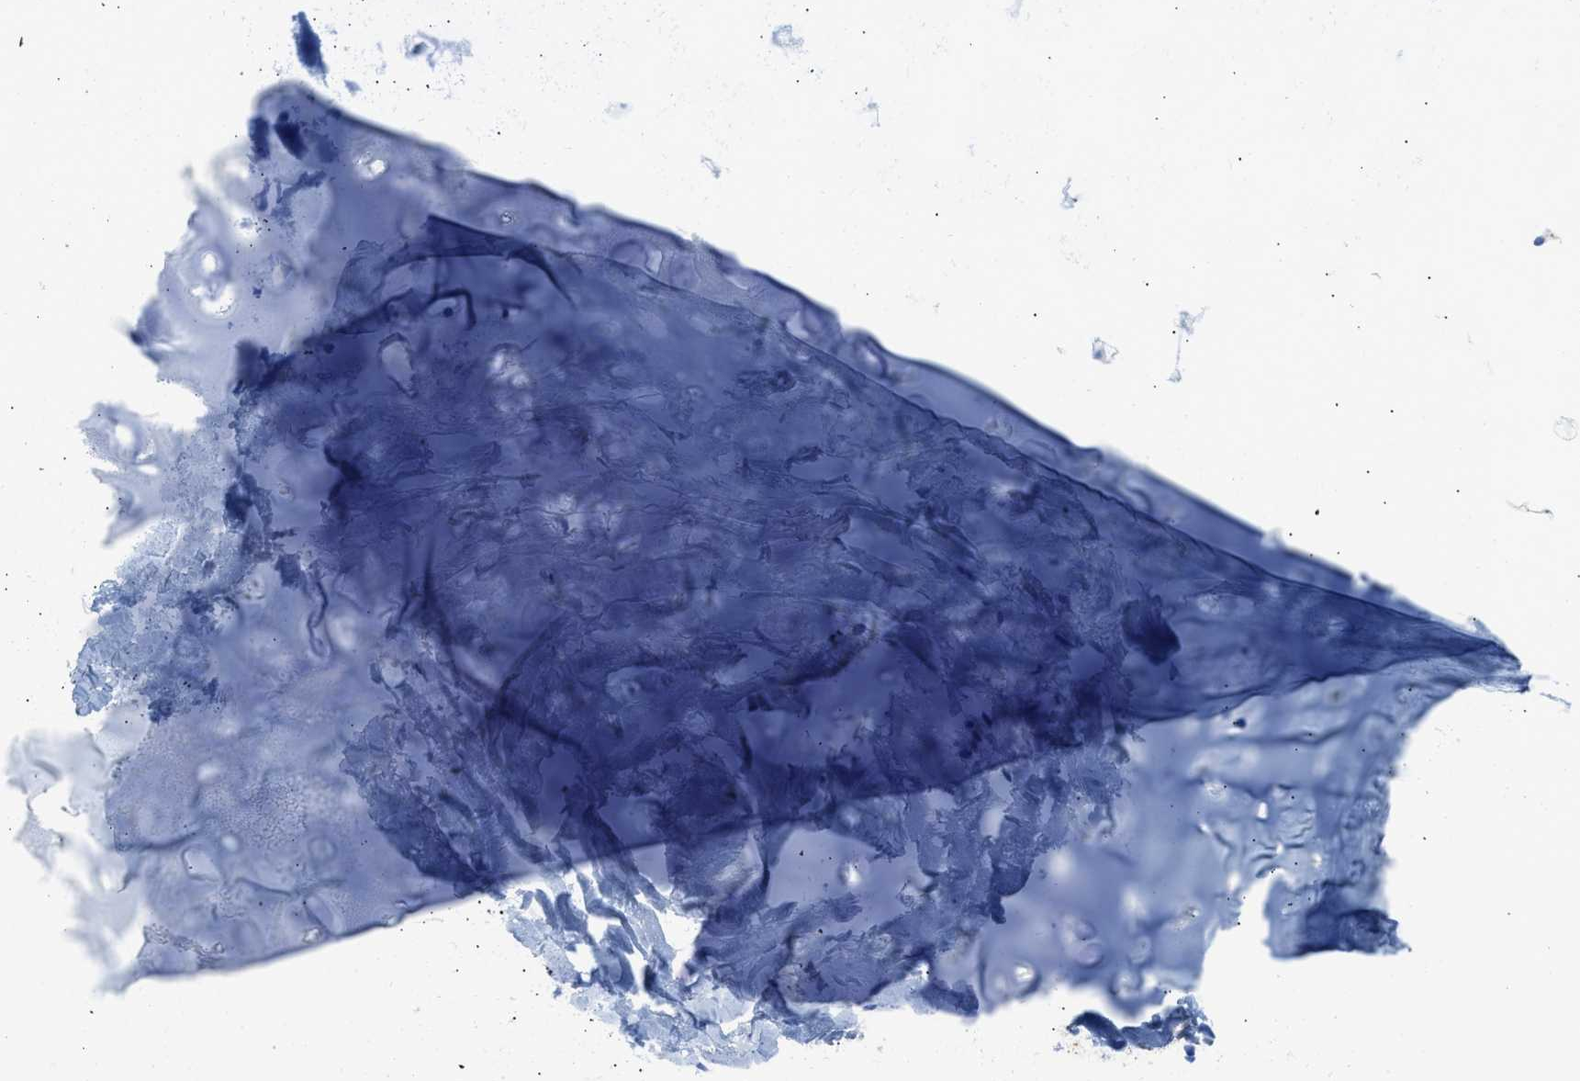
{"staining": {"intensity": "negative", "quantity": "none", "location": "none"}, "tissue": "adipose tissue", "cell_type": "Adipocytes", "image_type": "normal", "snomed": [{"axis": "morphology", "description": "Normal tissue, NOS"}, {"axis": "topography", "description": "Cartilage tissue"}, {"axis": "topography", "description": "Bronchus"}], "caption": "There is no significant positivity in adipocytes of adipose tissue. Brightfield microscopy of immunohistochemistry stained with DAB (3,3'-diaminobenzidine) (brown) and hematoxylin (blue), captured at high magnification.", "gene": "FAIM2", "patient": {"sex": "female", "age": 73}}